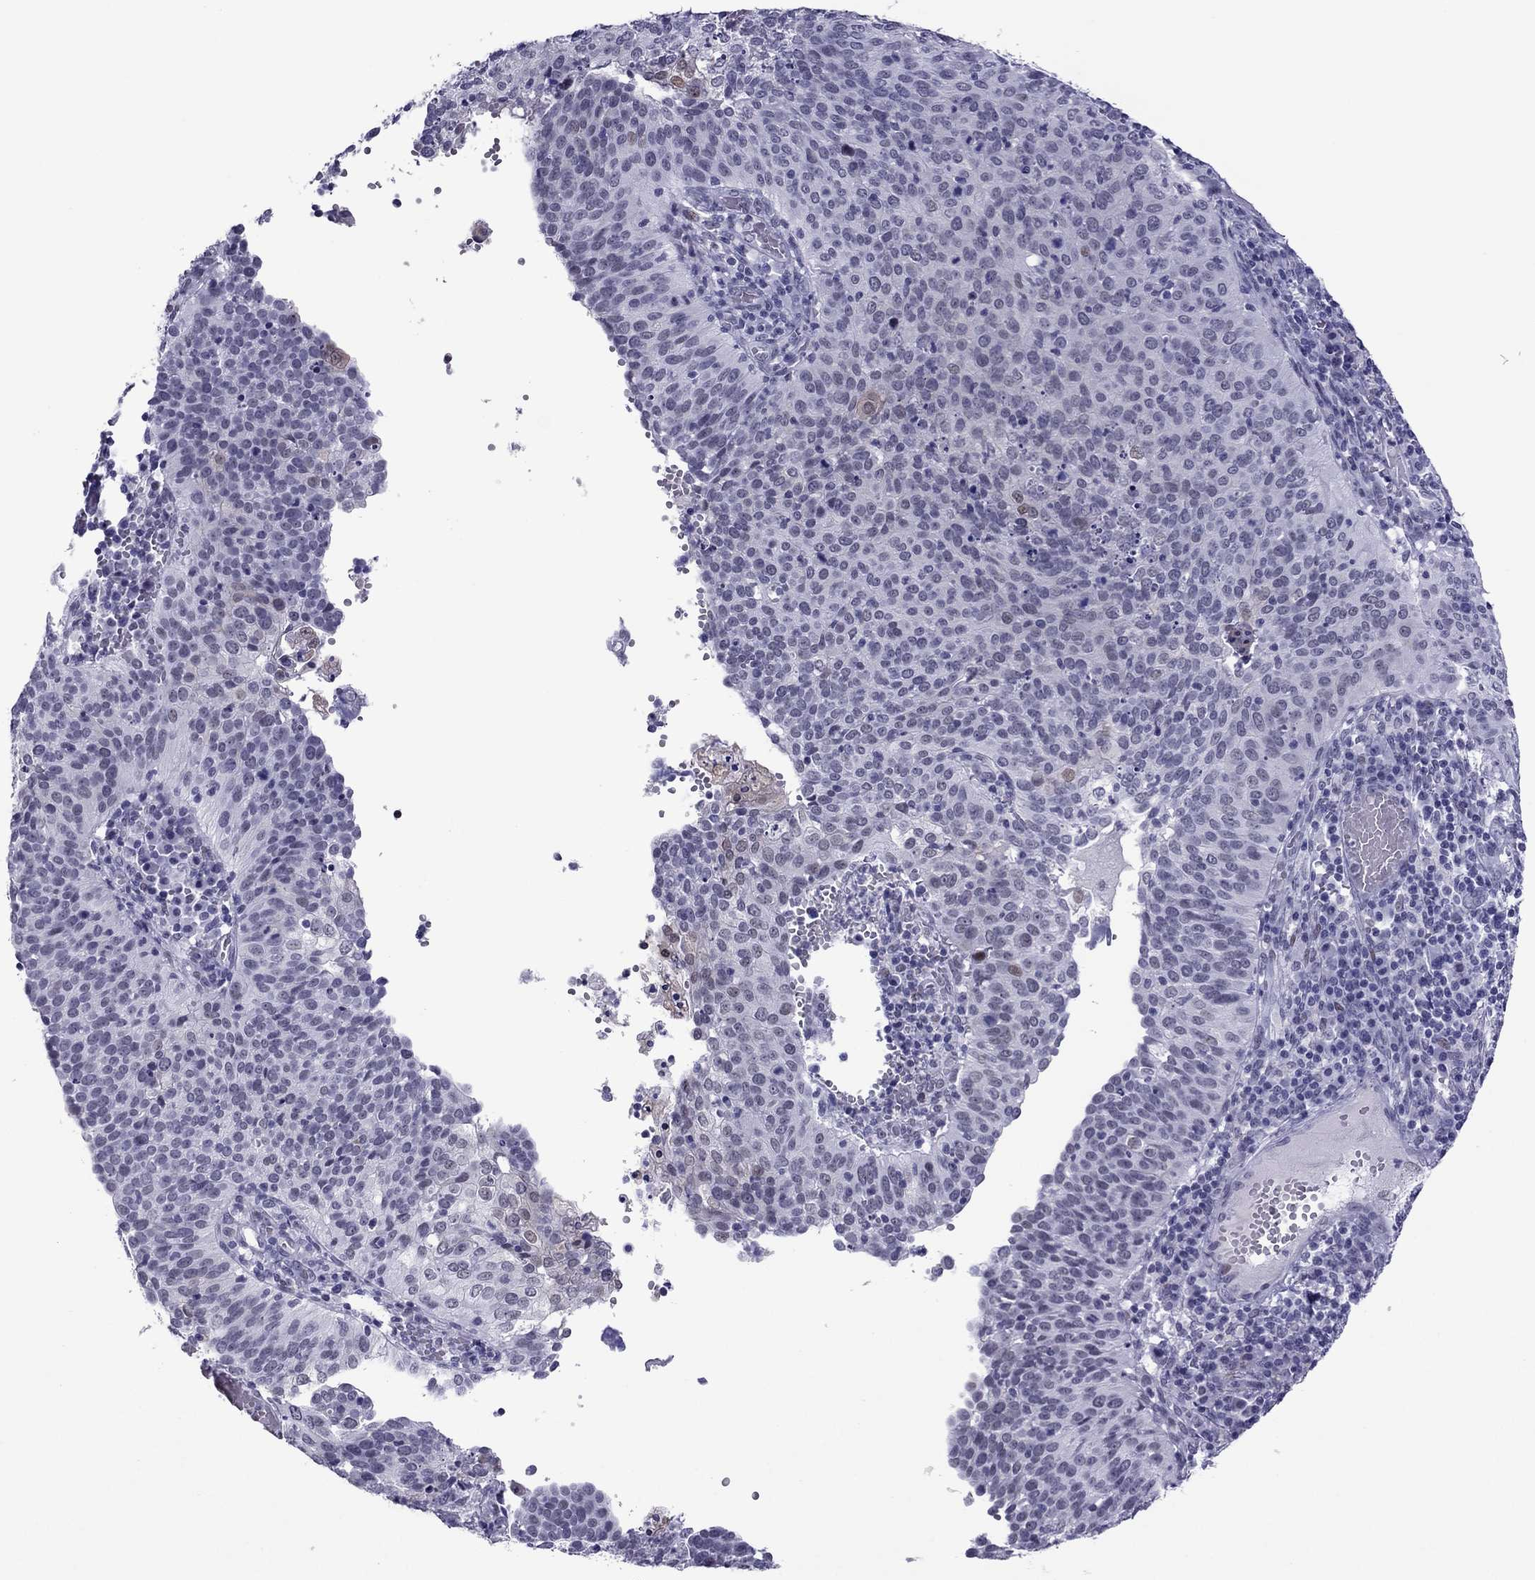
{"staining": {"intensity": "negative", "quantity": "none", "location": "none"}, "tissue": "cervical cancer", "cell_type": "Tumor cells", "image_type": "cancer", "snomed": [{"axis": "morphology", "description": "Squamous cell carcinoma, NOS"}, {"axis": "topography", "description": "Cervix"}], "caption": "The micrograph reveals no significant expression in tumor cells of cervical cancer.", "gene": "MYLK3", "patient": {"sex": "female", "age": 39}}